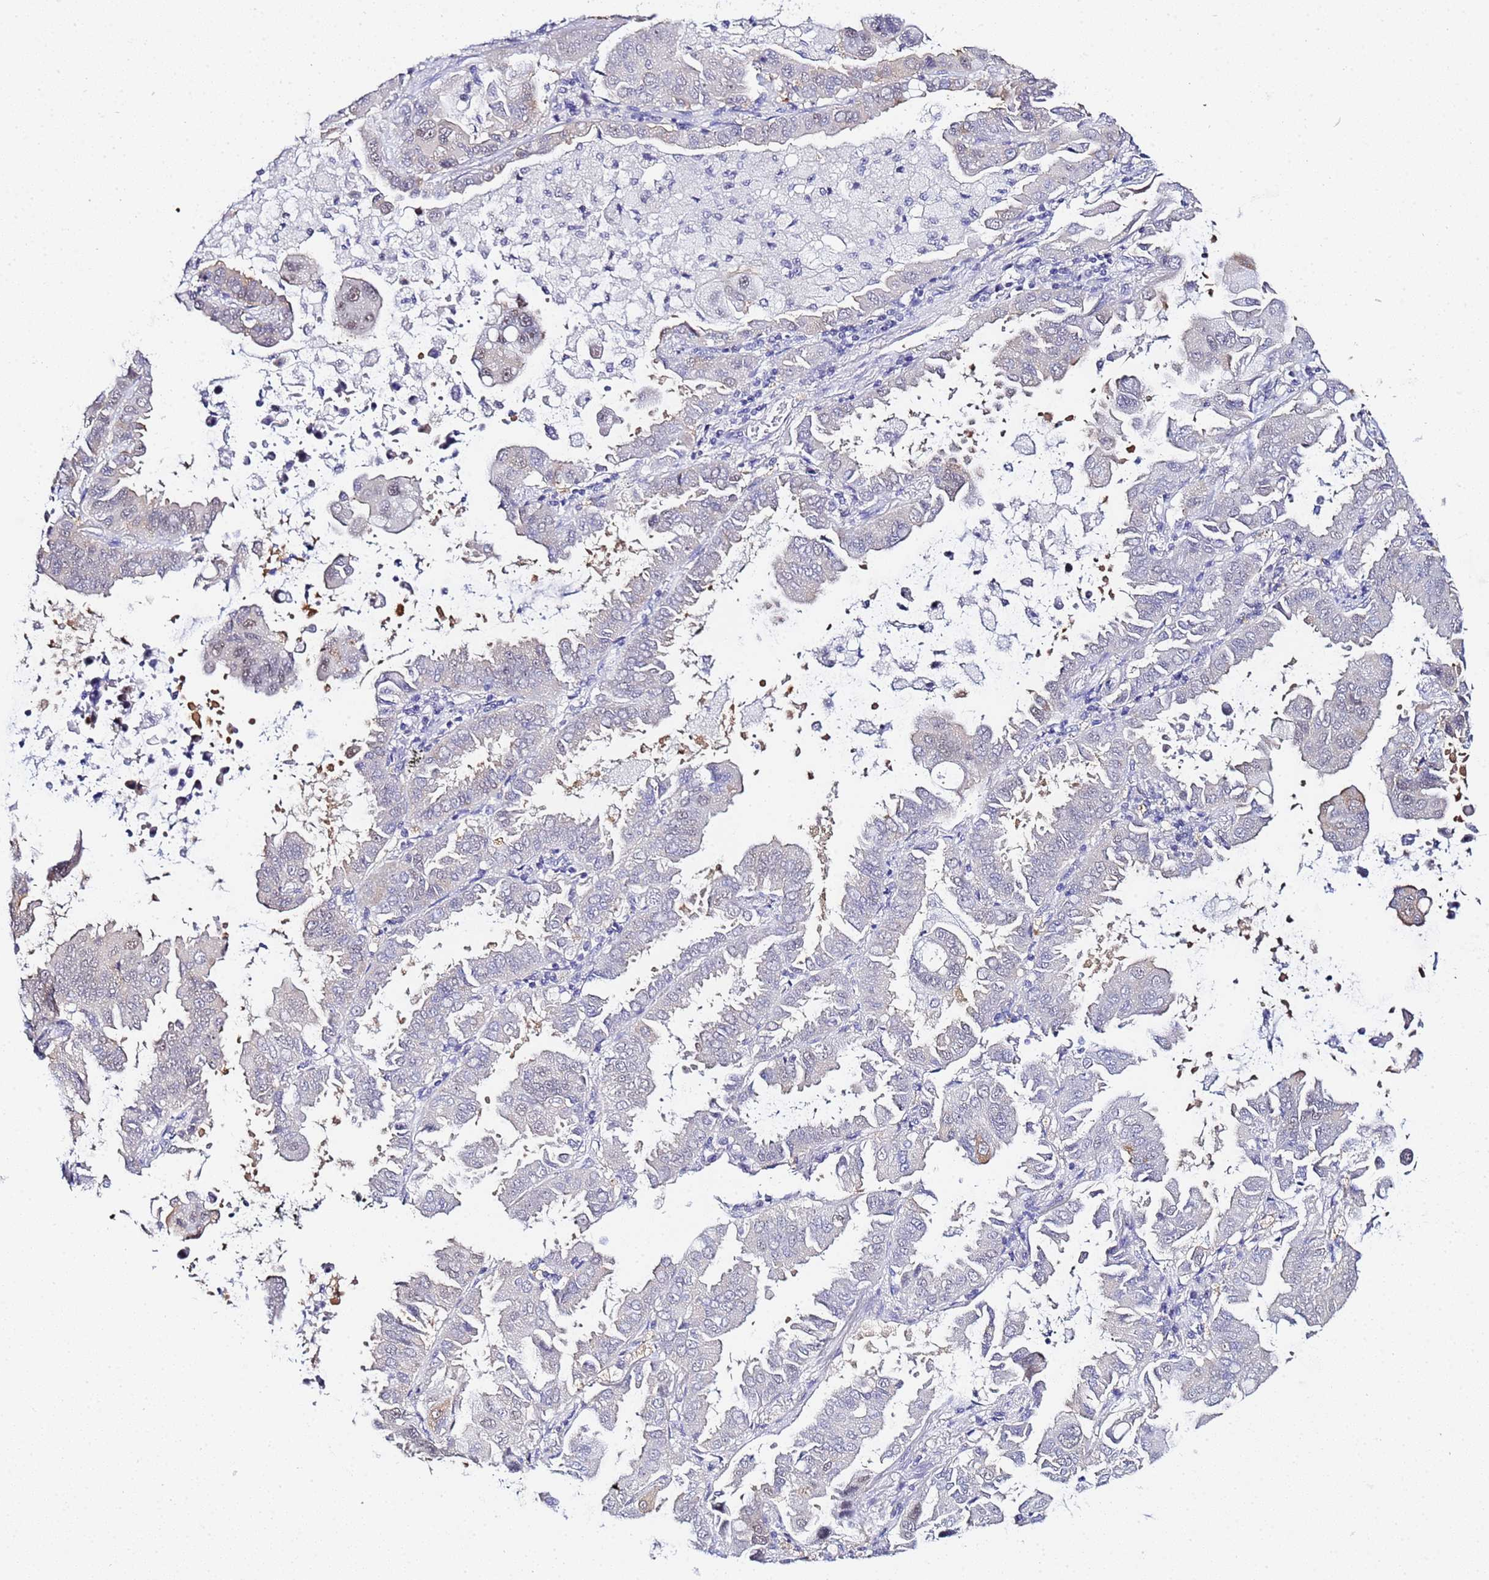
{"staining": {"intensity": "weak", "quantity": "<25%", "location": "nuclear"}, "tissue": "lung cancer", "cell_type": "Tumor cells", "image_type": "cancer", "snomed": [{"axis": "morphology", "description": "Adenocarcinoma, NOS"}, {"axis": "topography", "description": "Lung"}], "caption": "This photomicrograph is of lung adenocarcinoma stained with immunohistochemistry to label a protein in brown with the nuclei are counter-stained blue. There is no positivity in tumor cells.", "gene": "ACTL6B", "patient": {"sex": "male", "age": 64}}